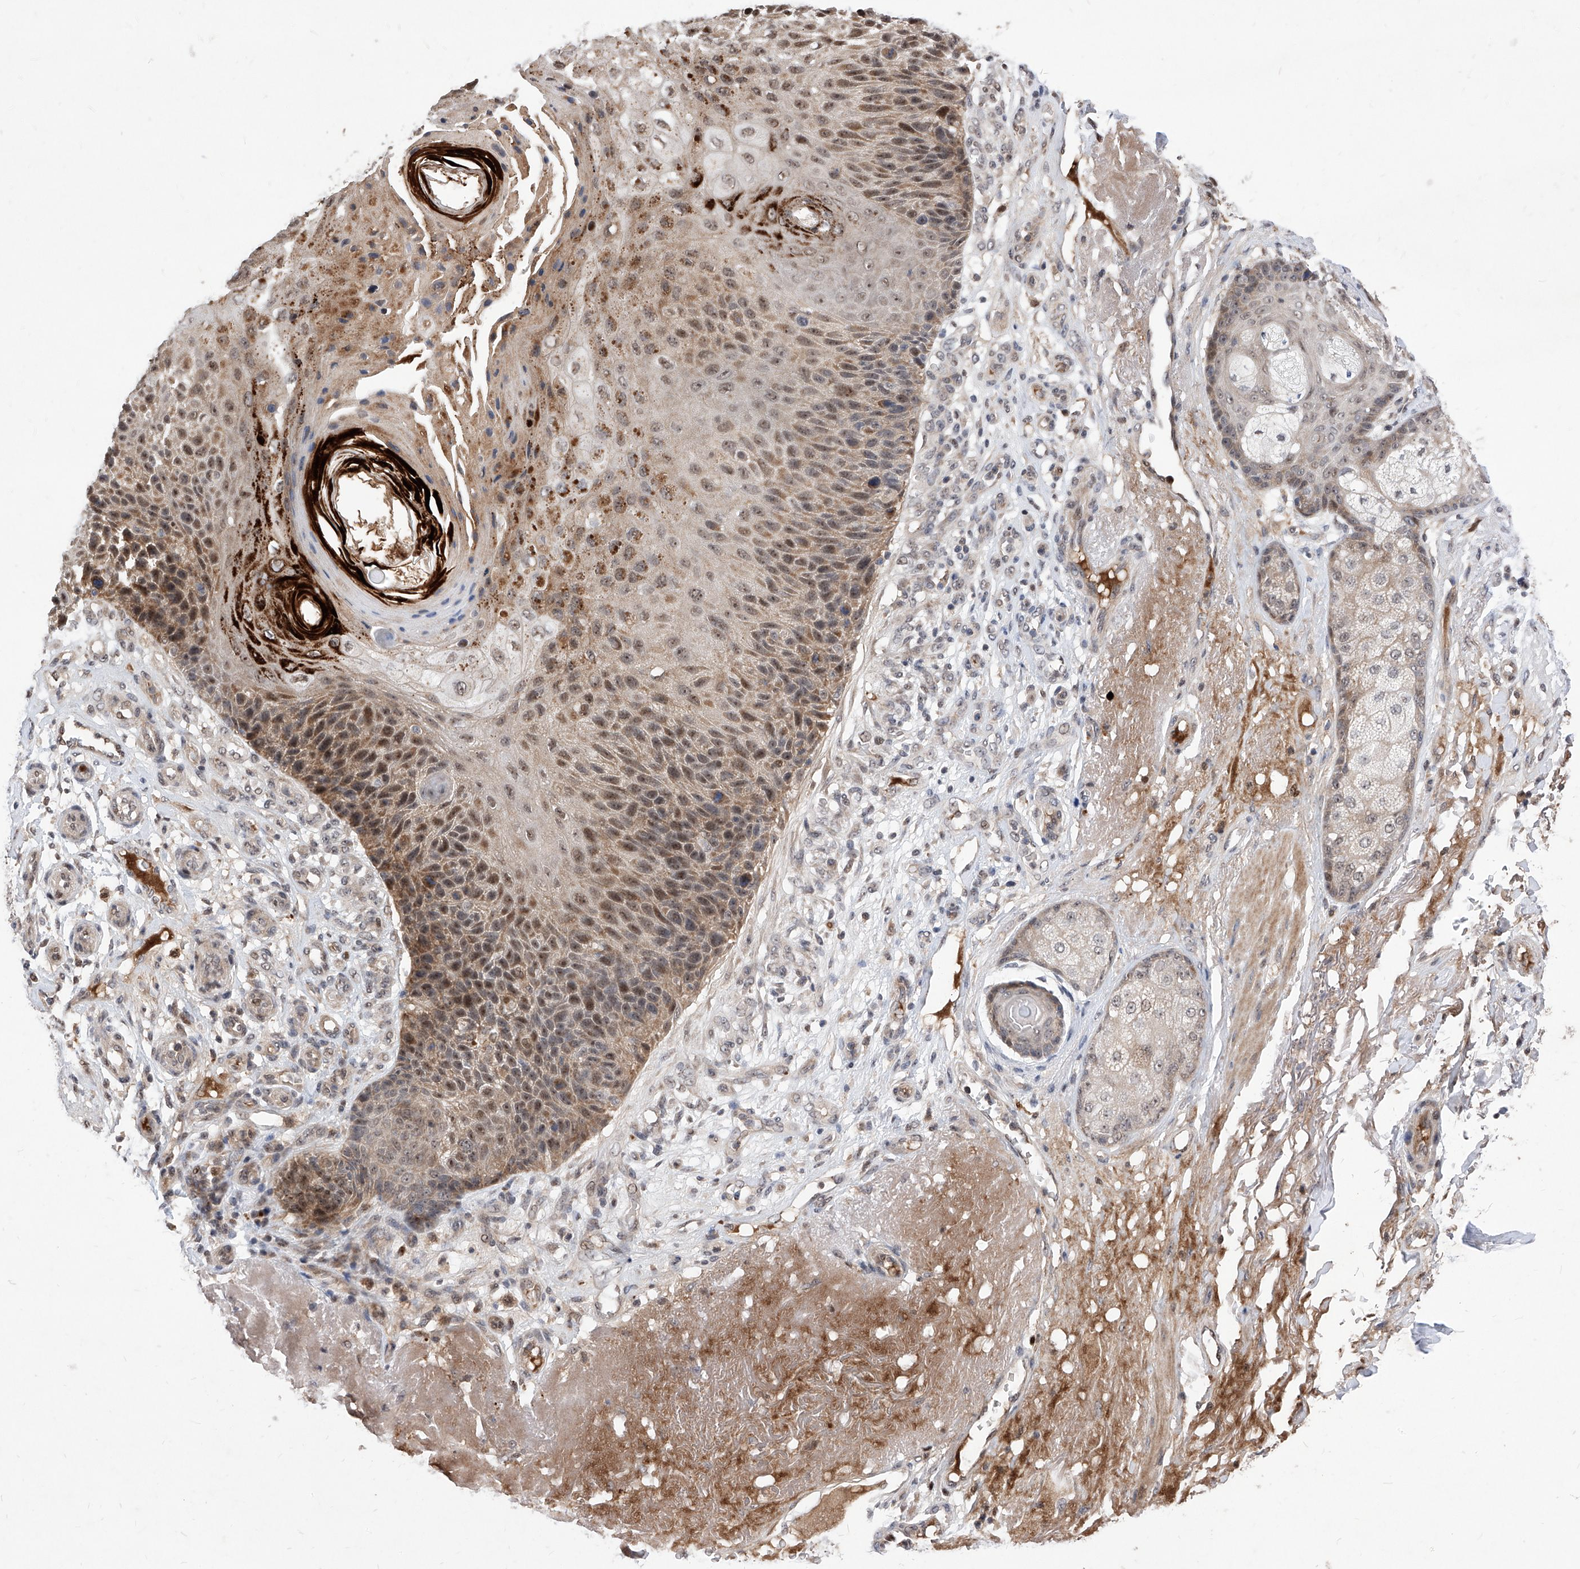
{"staining": {"intensity": "moderate", "quantity": "25%-75%", "location": "cytoplasmic/membranous,nuclear"}, "tissue": "skin cancer", "cell_type": "Tumor cells", "image_type": "cancer", "snomed": [{"axis": "morphology", "description": "Squamous cell carcinoma, NOS"}, {"axis": "topography", "description": "Skin"}], "caption": "This image reveals squamous cell carcinoma (skin) stained with IHC to label a protein in brown. The cytoplasmic/membranous and nuclear of tumor cells show moderate positivity for the protein. Nuclei are counter-stained blue.", "gene": "LGR4", "patient": {"sex": "female", "age": 88}}